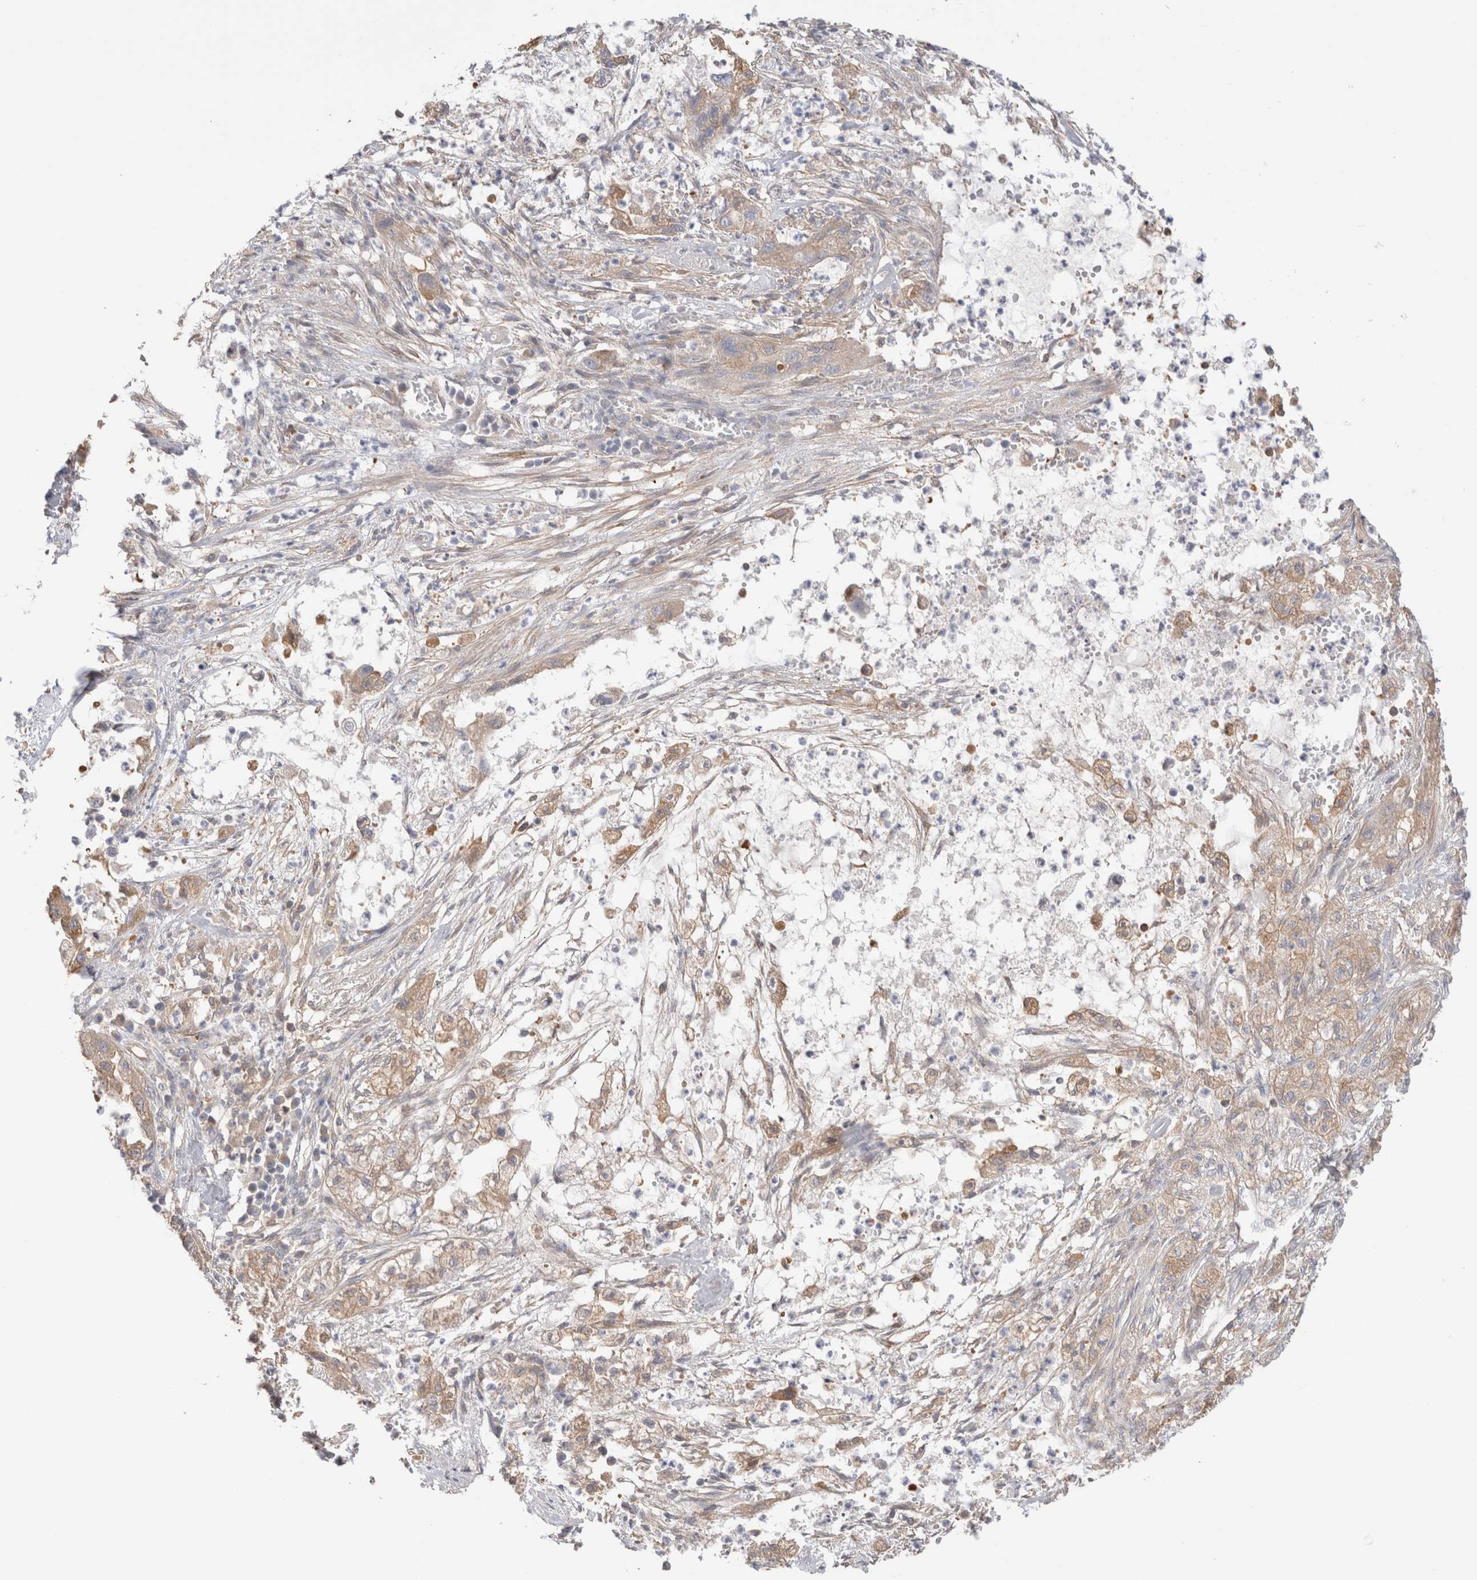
{"staining": {"intensity": "weak", "quantity": ">75%", "location": "cytoplasmic/membranous"}, "tissue": "pancreatic cancer", "cell_type": "Tumor cells", "image_type": "cancer", "snomed": [{"axis": "morphology", "description": "Adenocarcinoma, NOS"}, {"axis": "topography", "description": "Pancreas"}], "caption": "Immunohistochemistry (IHC) histopathology image of neoplastic tissue: adenocarcinoma (pancreatic) stained using immunohistochemistry shows low levels of weak protein expression localized specifically in the cytoplasmic/membranous of tumor cells, appearing as a cytoplasmic/membranous brown color.", "gene": "CAPN2", "patient": {"sex": "female", "age": 78}}